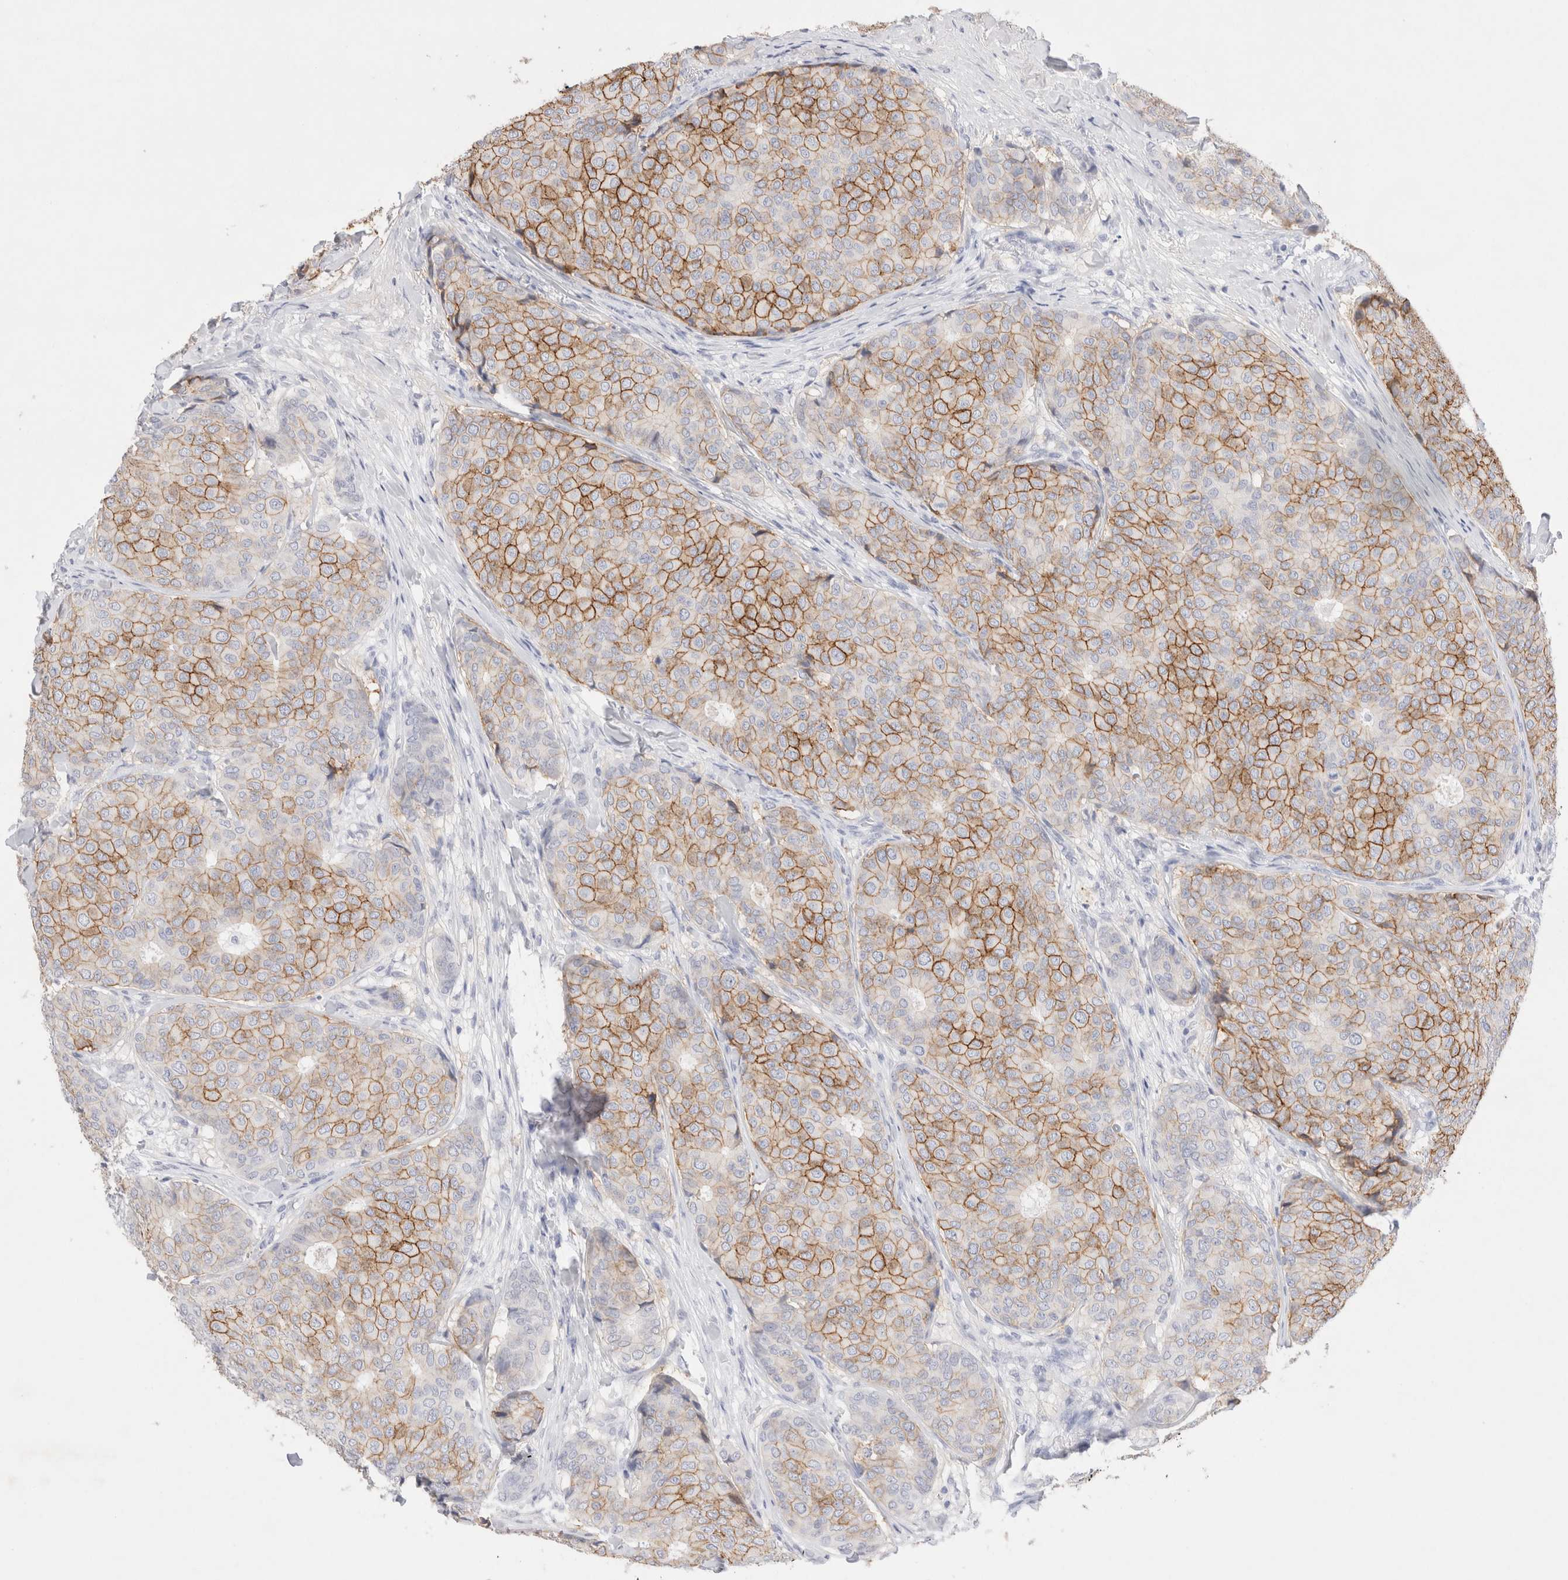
{"staining": {"intensity": "moderate", "quantity": "25%-75%", "location": "cytoplasmic/membranous"}, "tissue": "breast cancer", "cell_type": "Tumor cells", "image_type": "cancer", "snomed": [{"axis": "morphology", "description": "Duct carcinoma"}, {"axis": "topography", "description": "Breast"}], "caption": "High-magnification brightfield microscopy of infiltrating ductal carcinoma (breast) stained with DAB (brown) and counterstained with hematoxylin (blue). tumor cells exhibit moderate cytoplasmic/membranous expression is identified in about25%-75% of cells. The staining was performed using DAB, with brown indicating positive protein expression. Nuclei are stained blue with hematoxylin.", "gene": "EPCAM", "patient": {"sex": "female", "age": 75}}